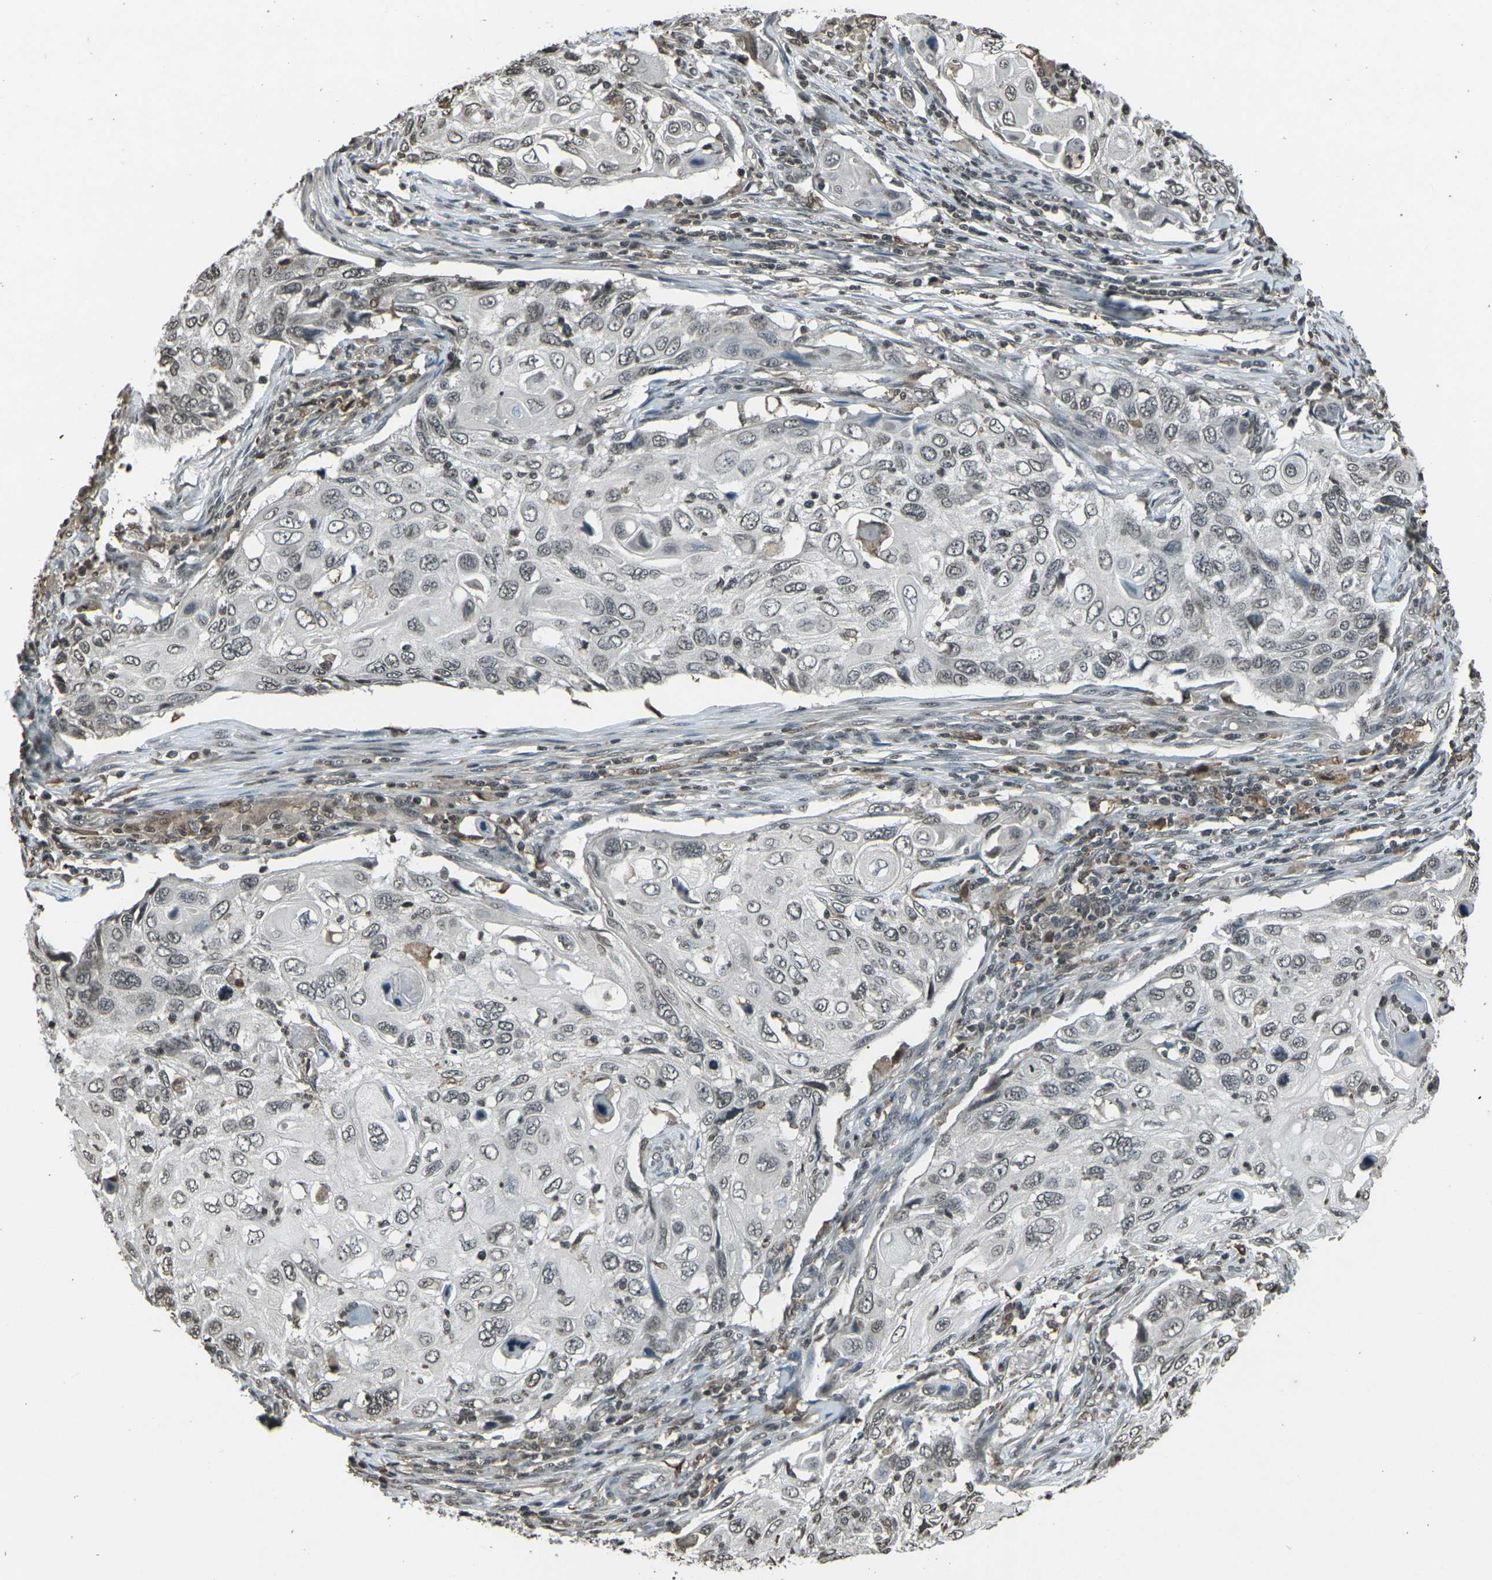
{"staining": {"intensity": "weak", "quantity": "<25%", "location": "nuclear"}, "tissue": "cervical cancer", "cell_type": "Tumor cells", "image_type": "cancer", "snomed": [{"axis": "morphology", "description": "Squamous cell carcinoma, NOS"}, {"axis": "topography", "description": "Cervix"}], "caption": "Protein analysis of cervical squamous cell carcinoma reveals no significant staining in tumor cells.", "gene": "PRPF8", "patient": {"sex": "female", "age": 70}}